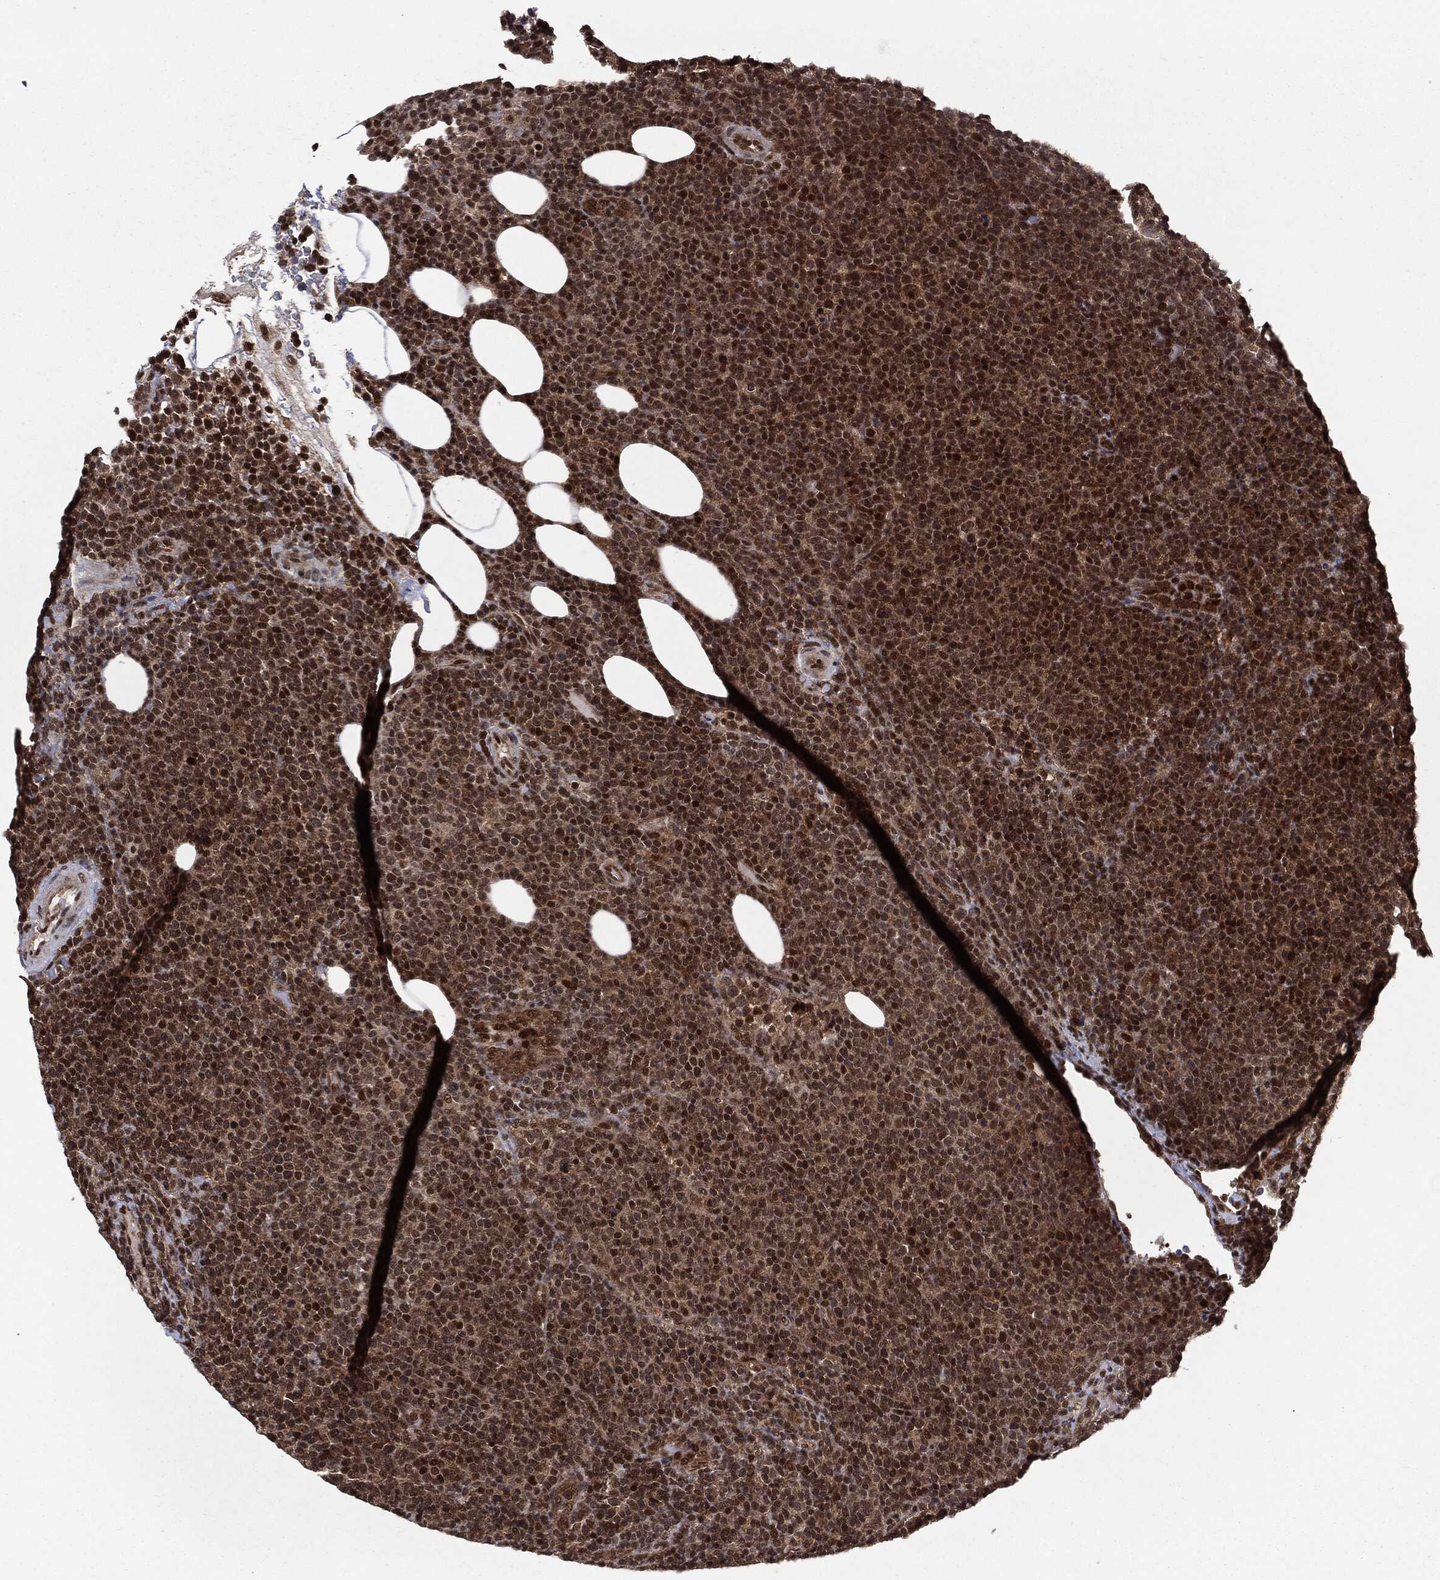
{"staining": {"intensity": "moderate", "quantity": ">75%", "location": "cytoplasmic/membranous,nuclear"}, "tissue": "lymphoma", "cell_type": "Tumor cells", "image_type": "cancer", "snomed": [{"axis": "morphology", "description": "Malignant lymphoma, non-Hodgkin's type, High grade"}, {"axis": "topography", "description": "Lymph node"}], "caption": "Immunohistochemical staining of high-grade malignant lymphoma, non-Hodgkin's type shows medium levels of moderate cytoplasmic/membranous and nuclear expression in about >75% of tumor cells.", "gene": "PTPA", "patient": {"sex": "male", "age": 61}}